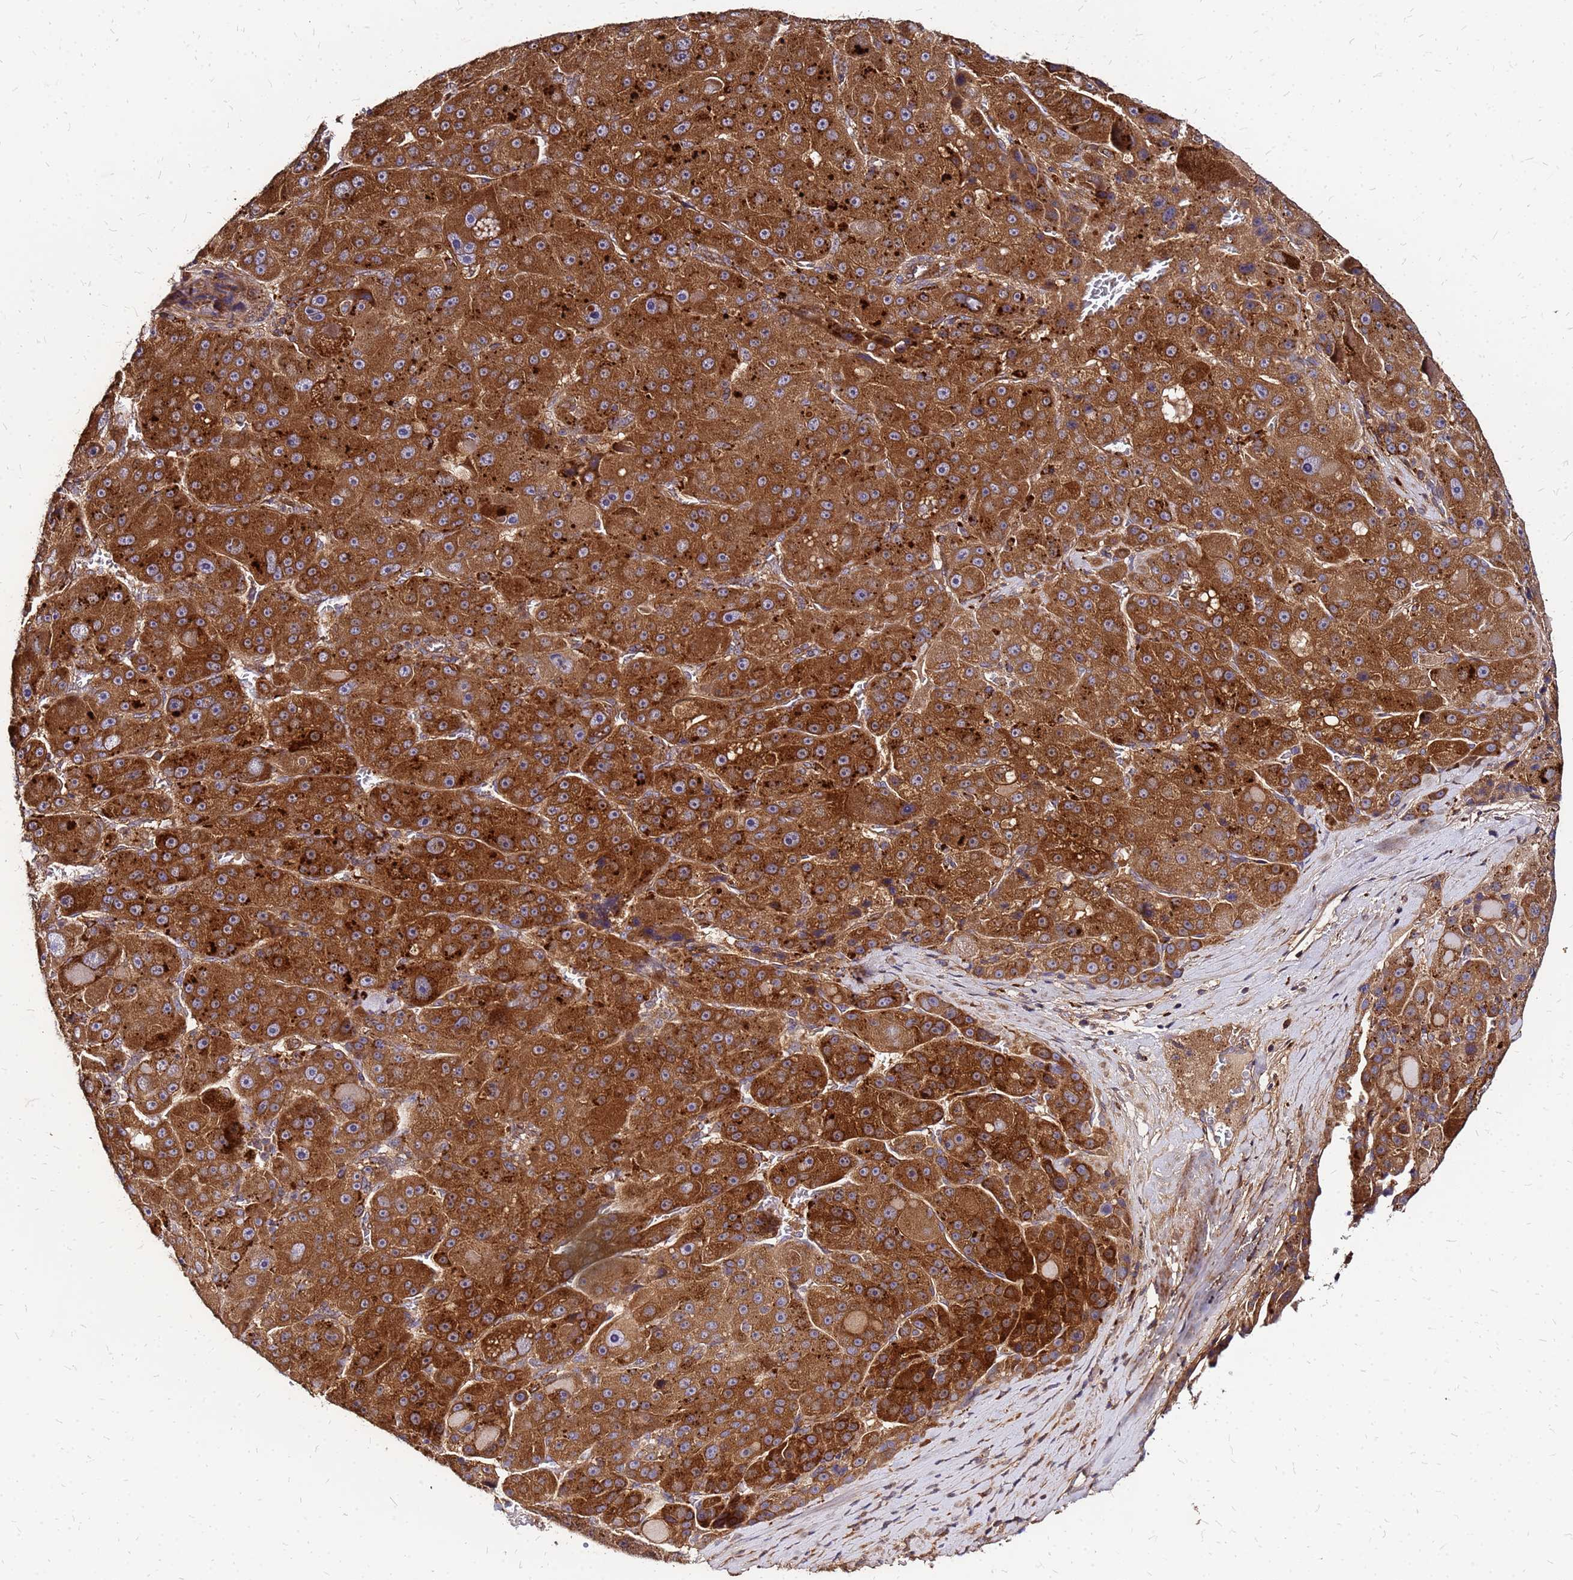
{"staining": {"intensity": "strong", "quantity": ">75%", "location": "cytoplasmic/membranous"}, "tissue": "liver cancer", "cell_type": "Tumor cells", "image_type": "cancer", "snomed": [{"axis": "morphology", "description": "Carcinoma, Hepatocellular, NOS"}, {"axis": "topography", "description": "Liver"}], "caption": "A histopathology image of liver cancer (hepatocellular carcinoma) stained for a protein shows strong cytoplasmic/membranous brown staining in tumor cells. The protein is stained brown, and the nuclei are stained in blue (DAB (3,3'-diaminobenzidine) IHC with brightfield microscopy, high magnification).", "gene": "CYBC1", "patient": {"sex": "male", "age": 76}}